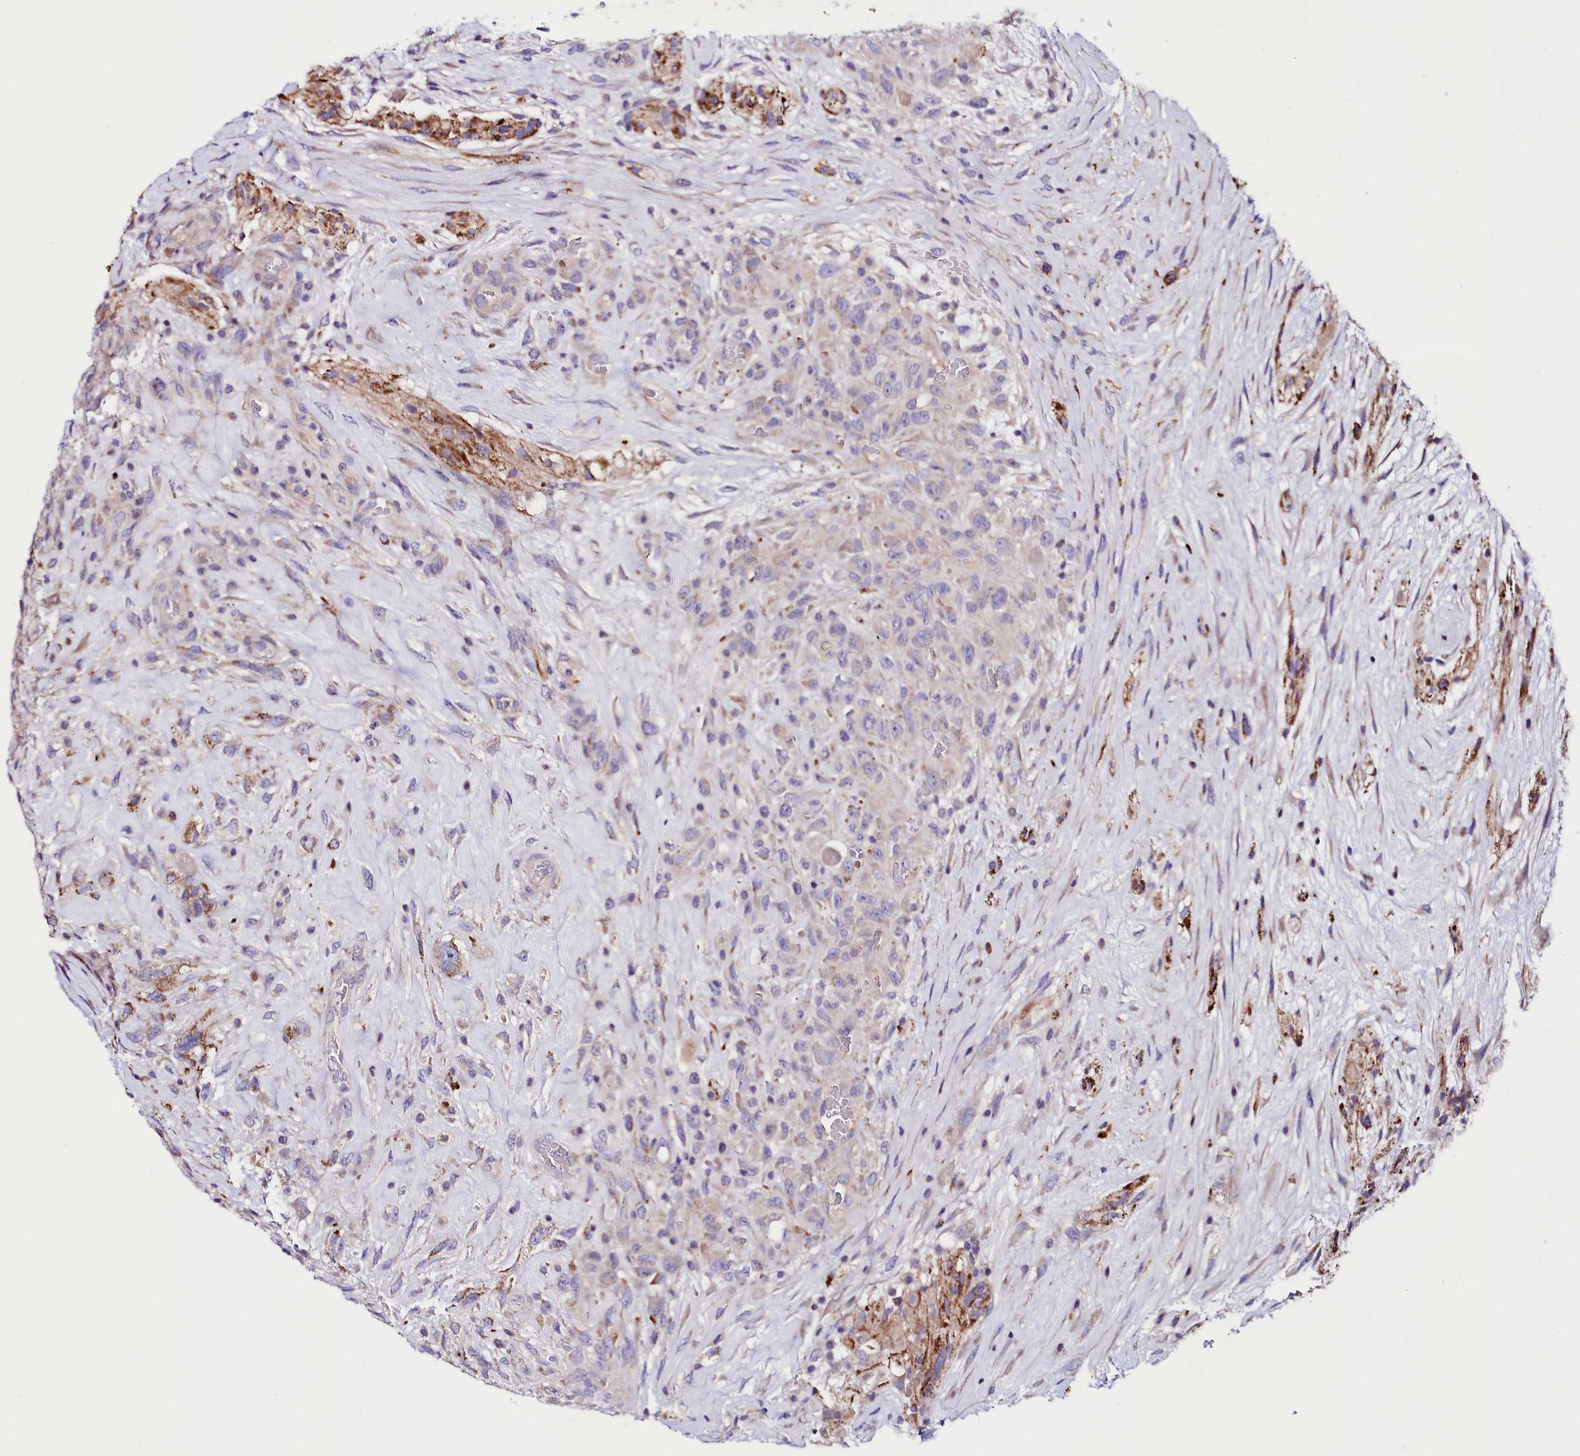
{"staining": {"intensity": "negative", "quantity": "none", "location": "none"}, "tissue": "glioma", "cell_type": "Tumor cells", "image_type": "cancer", "snomed": [{"axis": "morphology", "description": "Glioma, malignant, High grade"}, {"axis": "topography", "description": "Brain"}], "caption": "An immunohistochemistry (IHC) histopathology image of glioma is shown. There is no staining in tumor cells of glioma. (DAB (3,3'-diaminobenzidine) immunohistochemistry (IHC) with hematoxylin counter stain).", "gene": "ABHD5", "patient": {"sex": "male", "age": 61}}